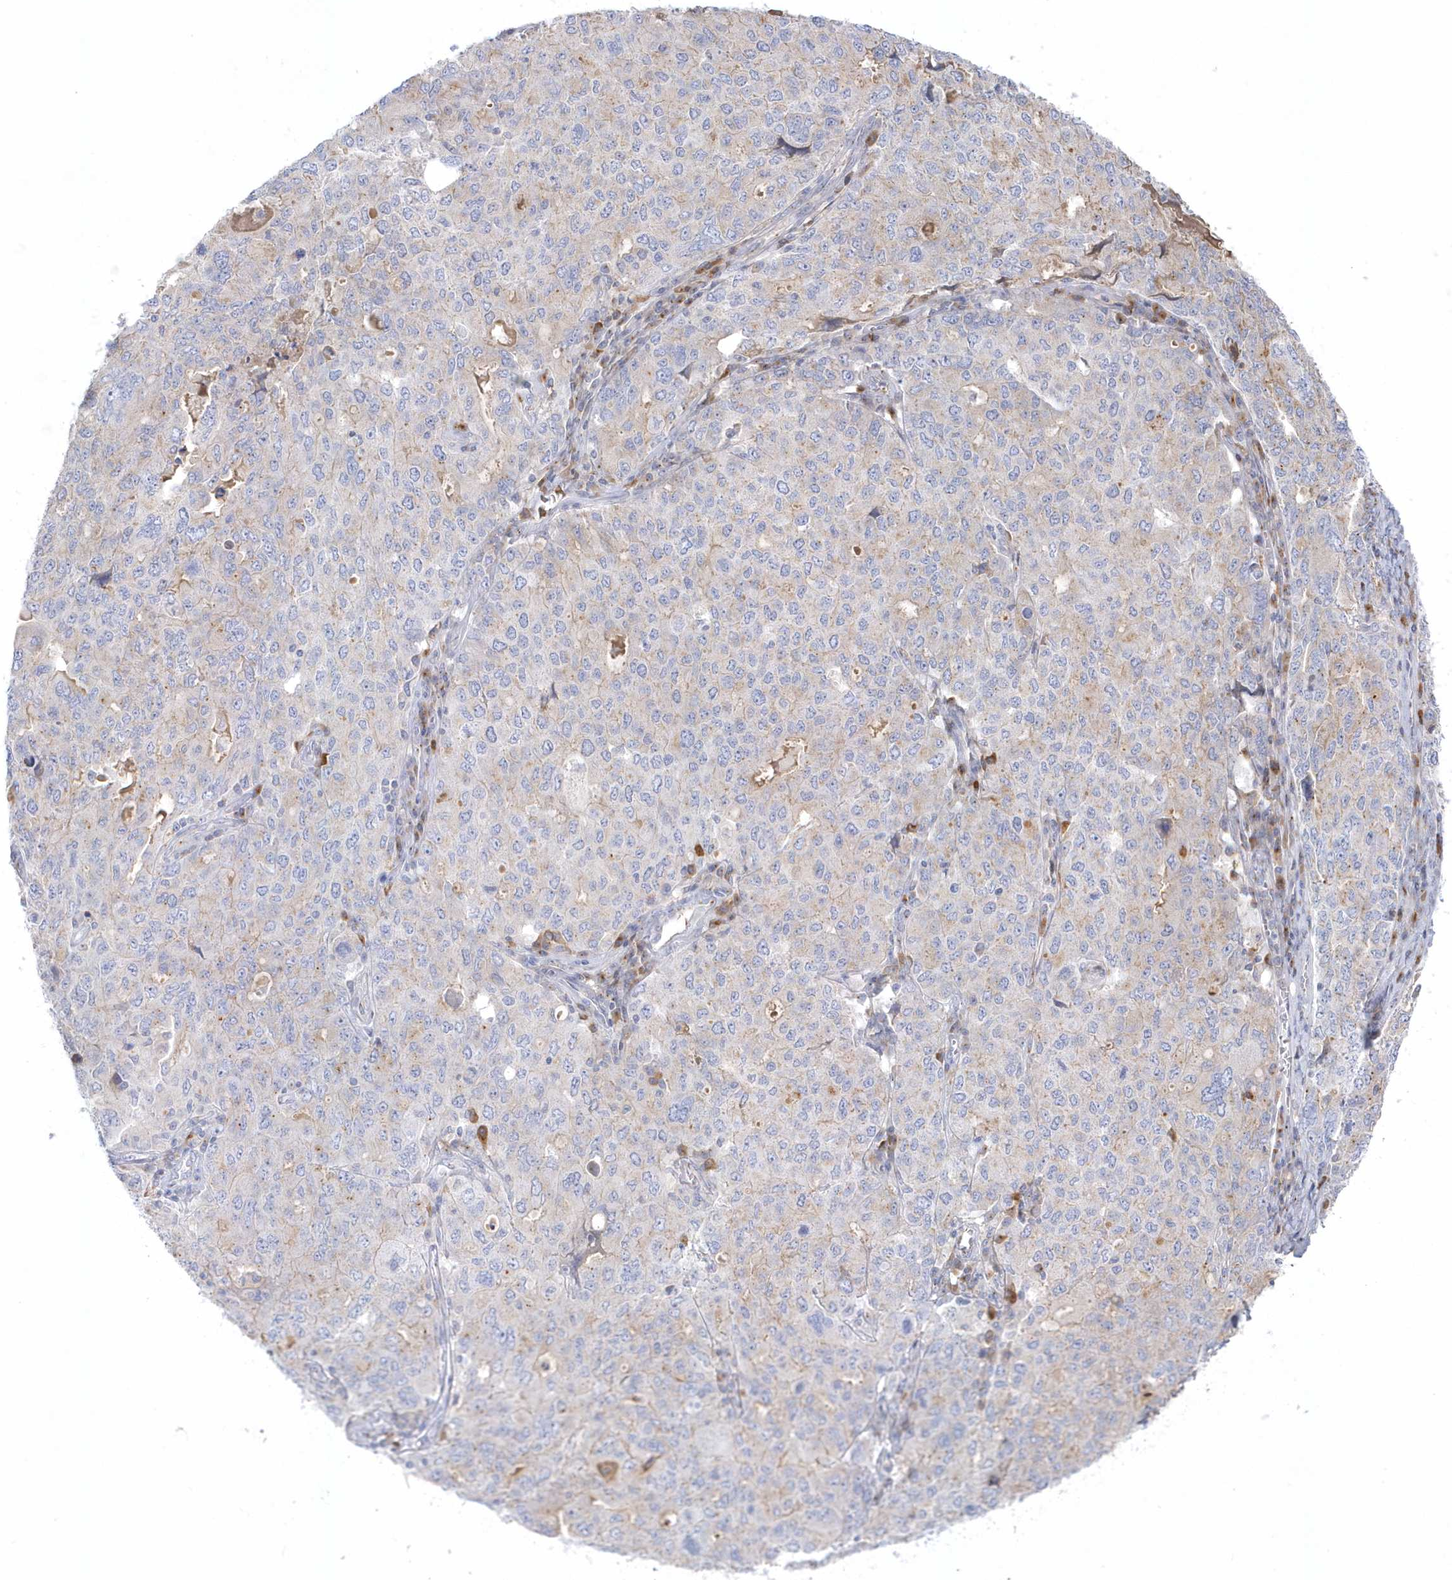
{"staining": {"intensity": "negative", "quantity": "none", "location": "none"}, "tissue": "ovarian cancer", "cell_type": "Tumor cells", "image_type": "cancer", "snomed": [{"axis": "morphology", "description": "Carcinoma, endometroid"}, {"axis": "topography", "description": "Ovary"}], "caption": "Tumor cells show no significant expression in endometroid carcinoma (ovarian).", "gene": "SEMA3D", "patient": {"sex": "female", "age": 62}}